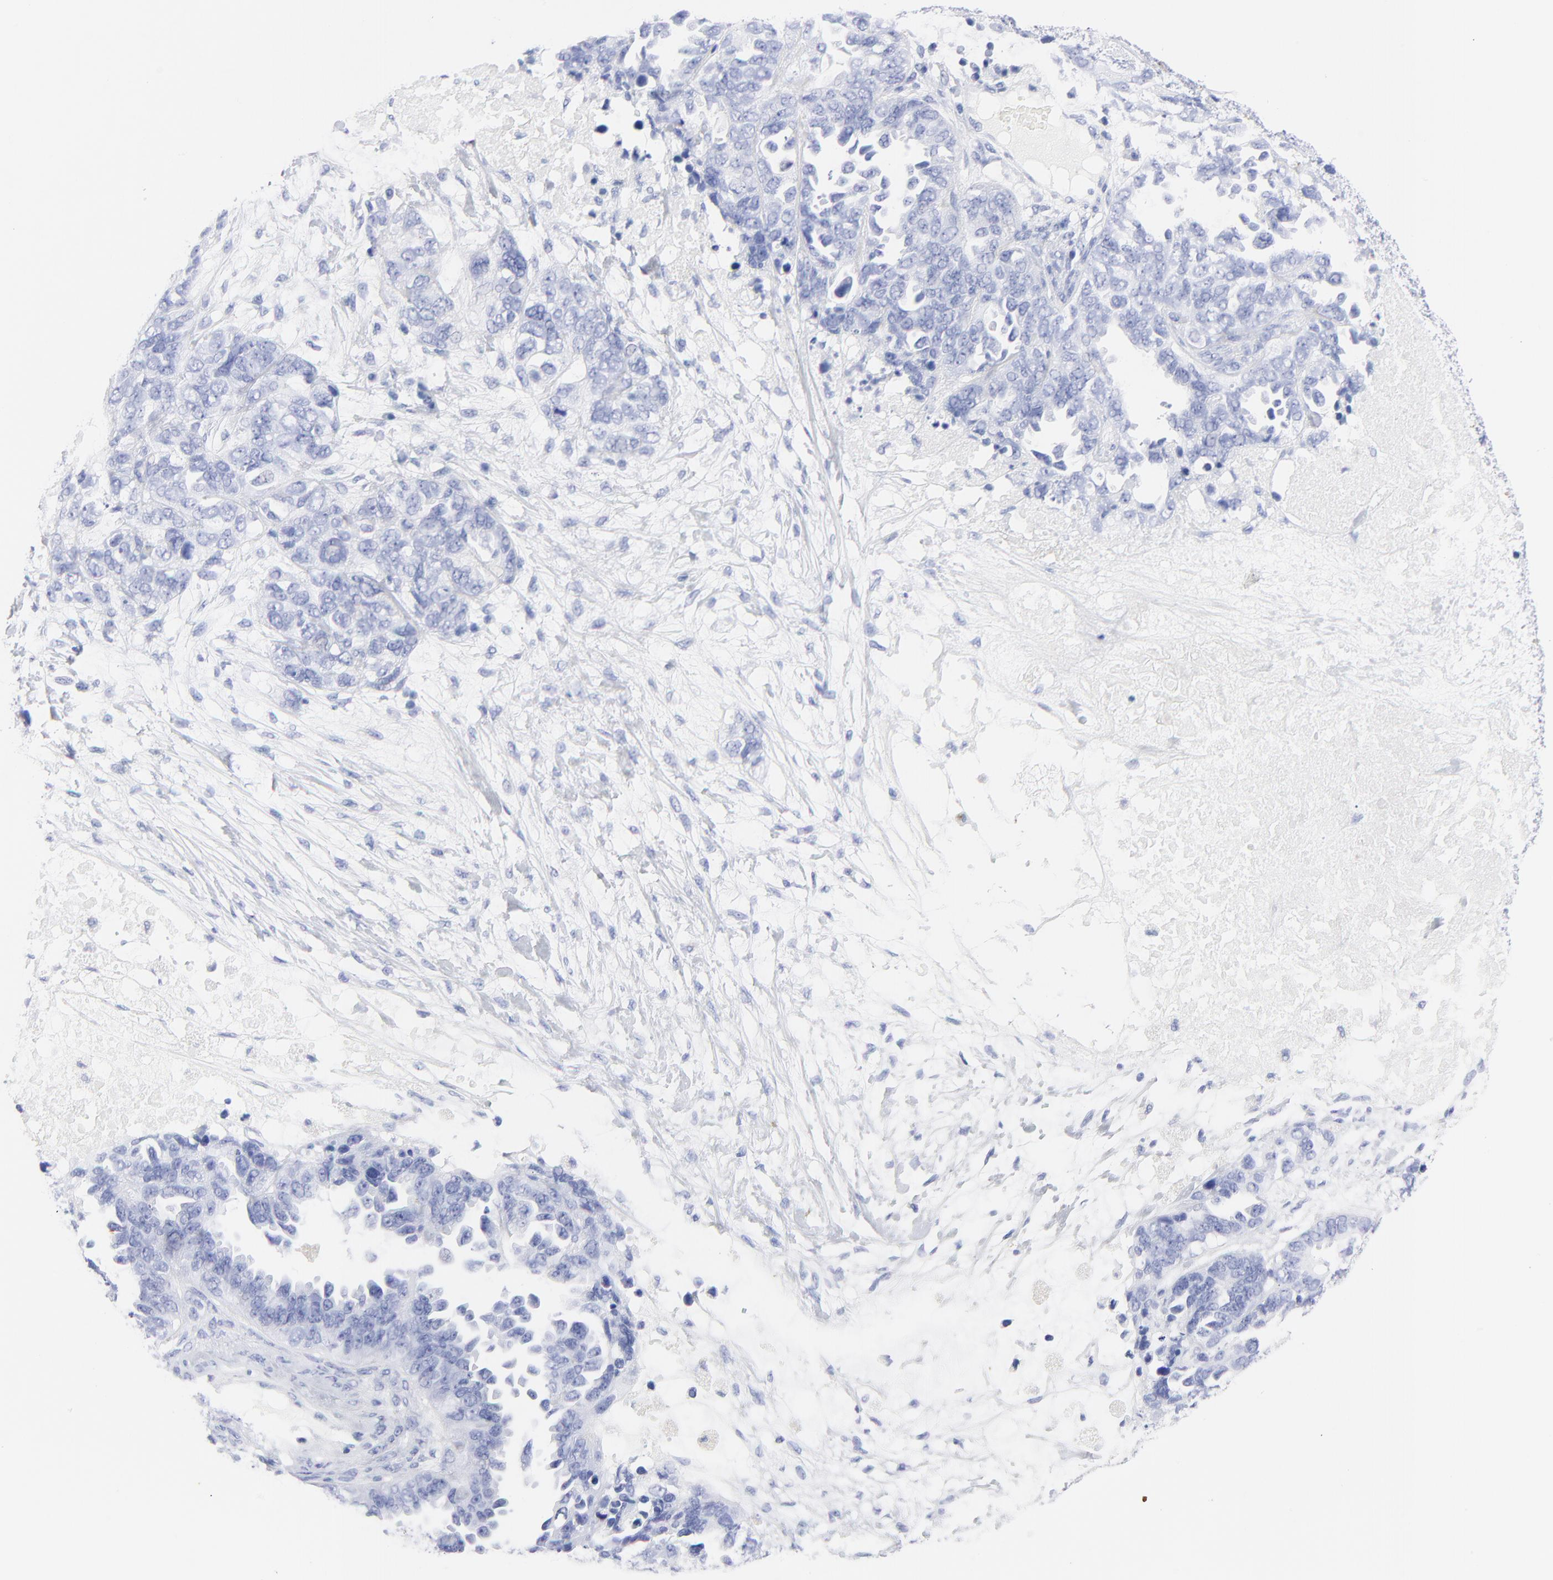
{"staining": {"intensity": "negative", "quantity": "none", "location": "none"}, "tissue": "ovarian cancer", "cell_type": "Tumor cells", "image_type": "cancer", "snomed": [{"axis": "morphology", "description": "Cystadenocarcinoma, serous, NOS"}, {"axis": "topography", "description": "Ovary"}], "caption": "Tumor cells show no significant staining in ovarian cancer.", "gene": "CPVL", "patient": {"sex": "female", "age": 82}}